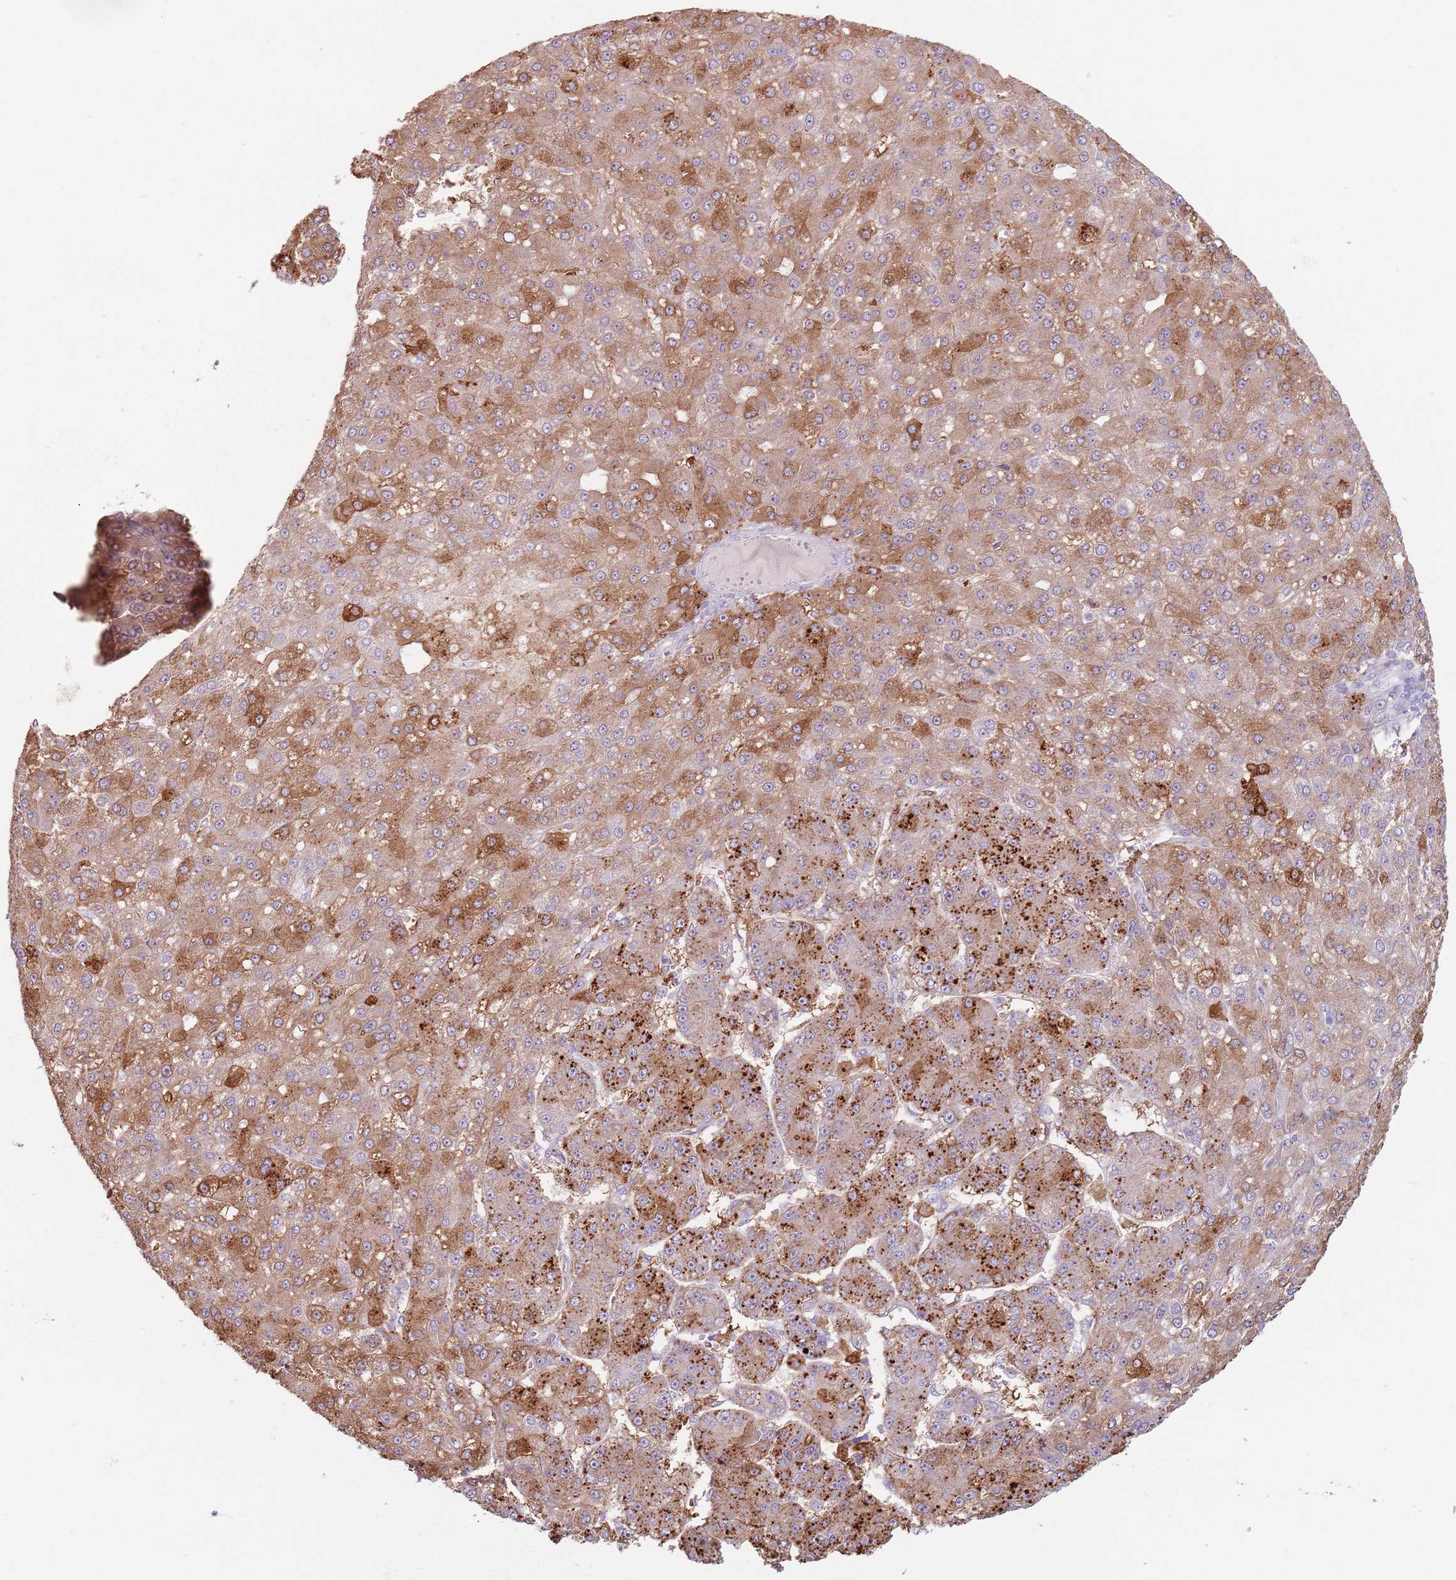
{"staining": {"intensity": "strong", "quantity": ">75%", "location": "cytoplasmic/membranous"}, "tissue": "liver cancer", "cell_type": "Tumor cells", "image_type": "cancer", "snomed": [{"axis": "morphology", "description": "Carcinoma, Hepatocellular, NOS"}, {"axis": "topography", "description": "Liver"}], "caption": "Human liver hepatocellular carcinoma stained for a protein (brown) exhibits strong cytoplasmic/membranous positive expression in approximately >75% of tumor cells.", "gene": "GDPGP1", "patient": {"sex": "male", "age": 67}}